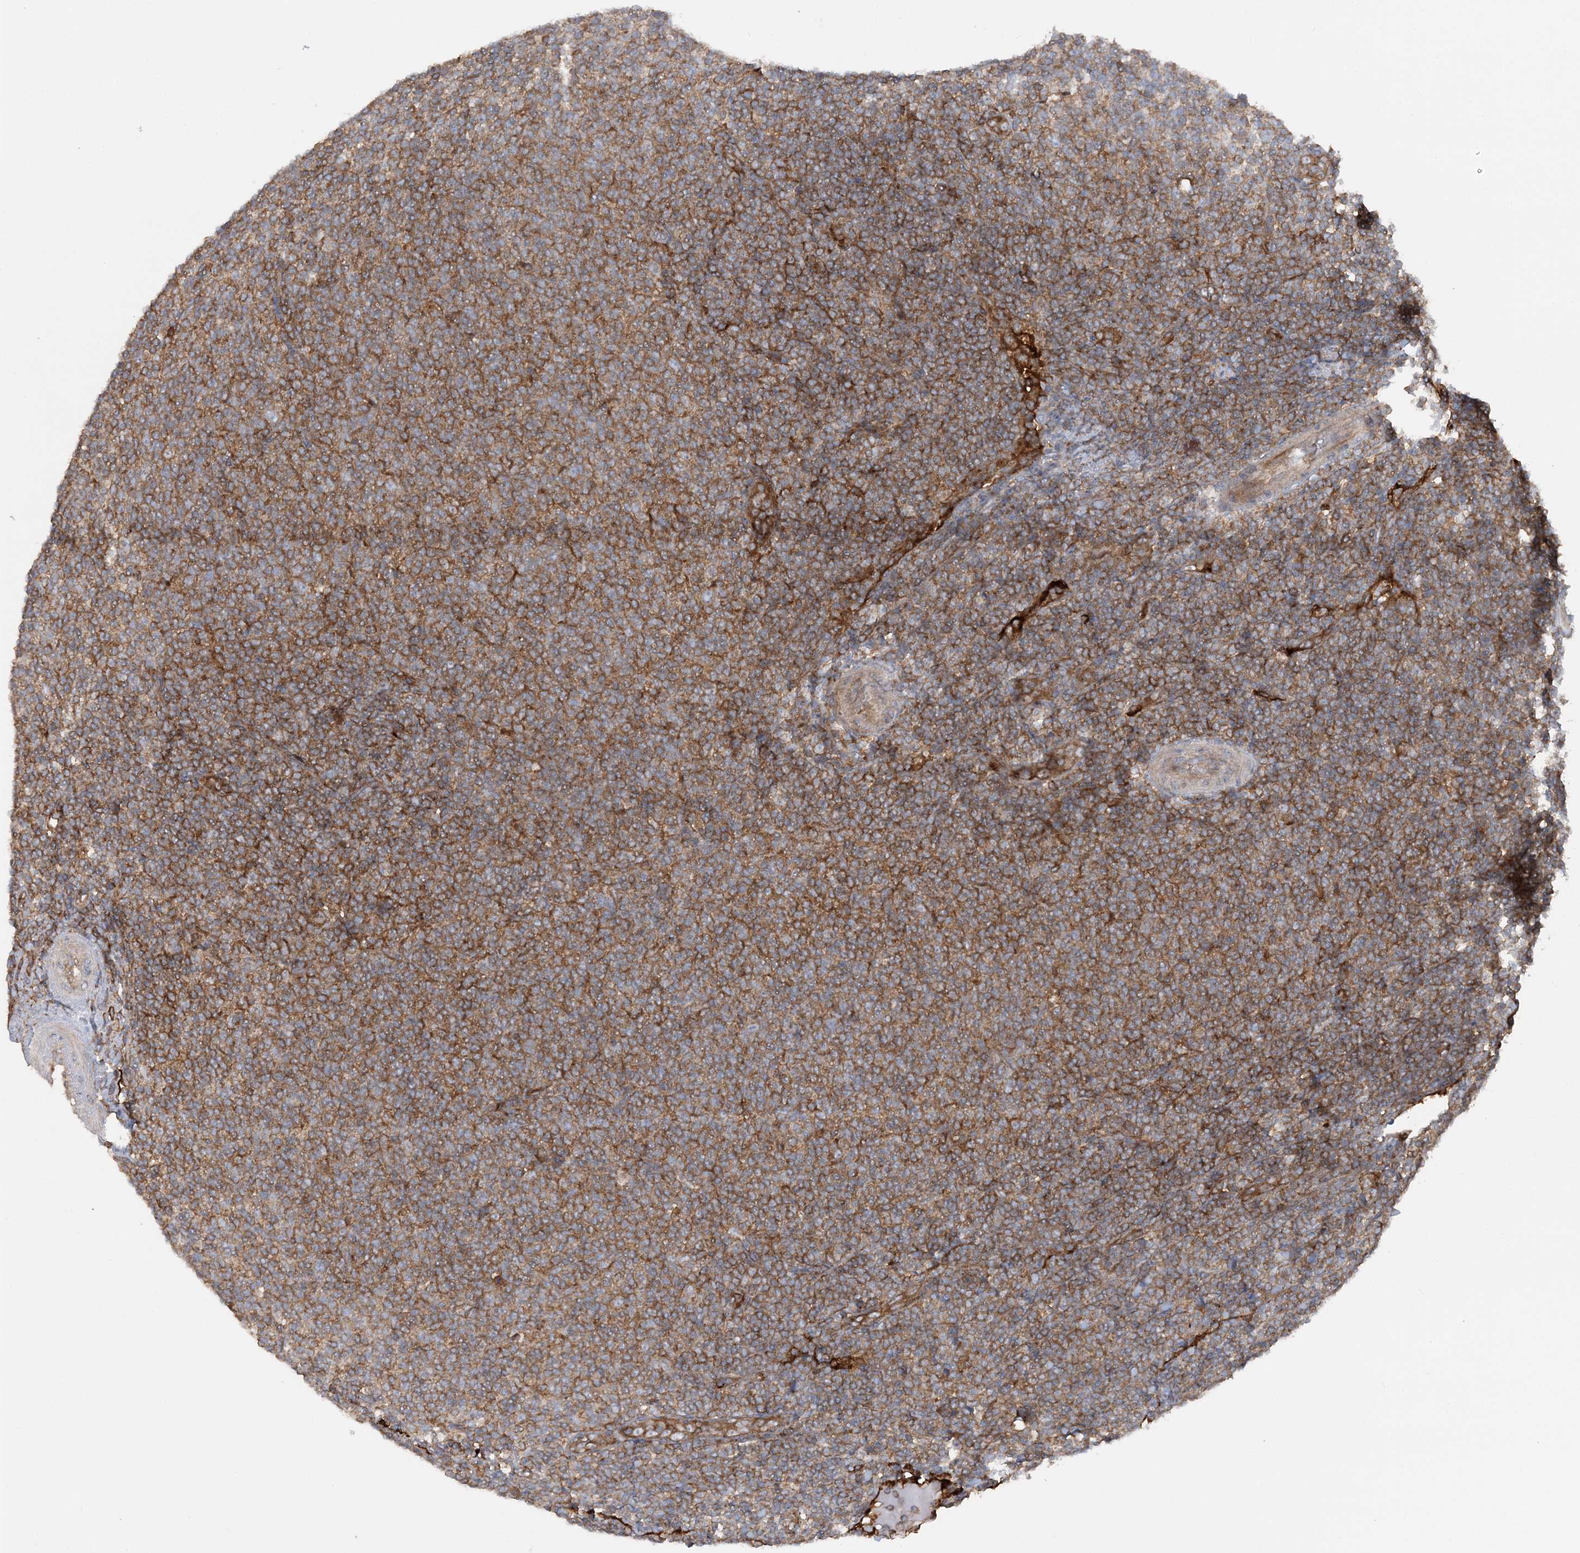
{"staining": {"intensity": "moderate", "quantity": ">75%", "location": "cytoplasmic/membranous"}, "tissue": "lymphoma", "cell_type": "Tumor cells", "image_type": "cancer", "snomed": [{"axis": "morphology", "description": "Malignant lymphoma, non-Hodgkin's type, Low grade"}, {"axis": "topography", "description": "Lymph node"}], "caption": "Lymphoma stained for a protein reveals moderate cytoplasmic/membranous positivity in tumor cells.", "gene": "ACAP2", "patient": {"sex": "male", "age": 66}}